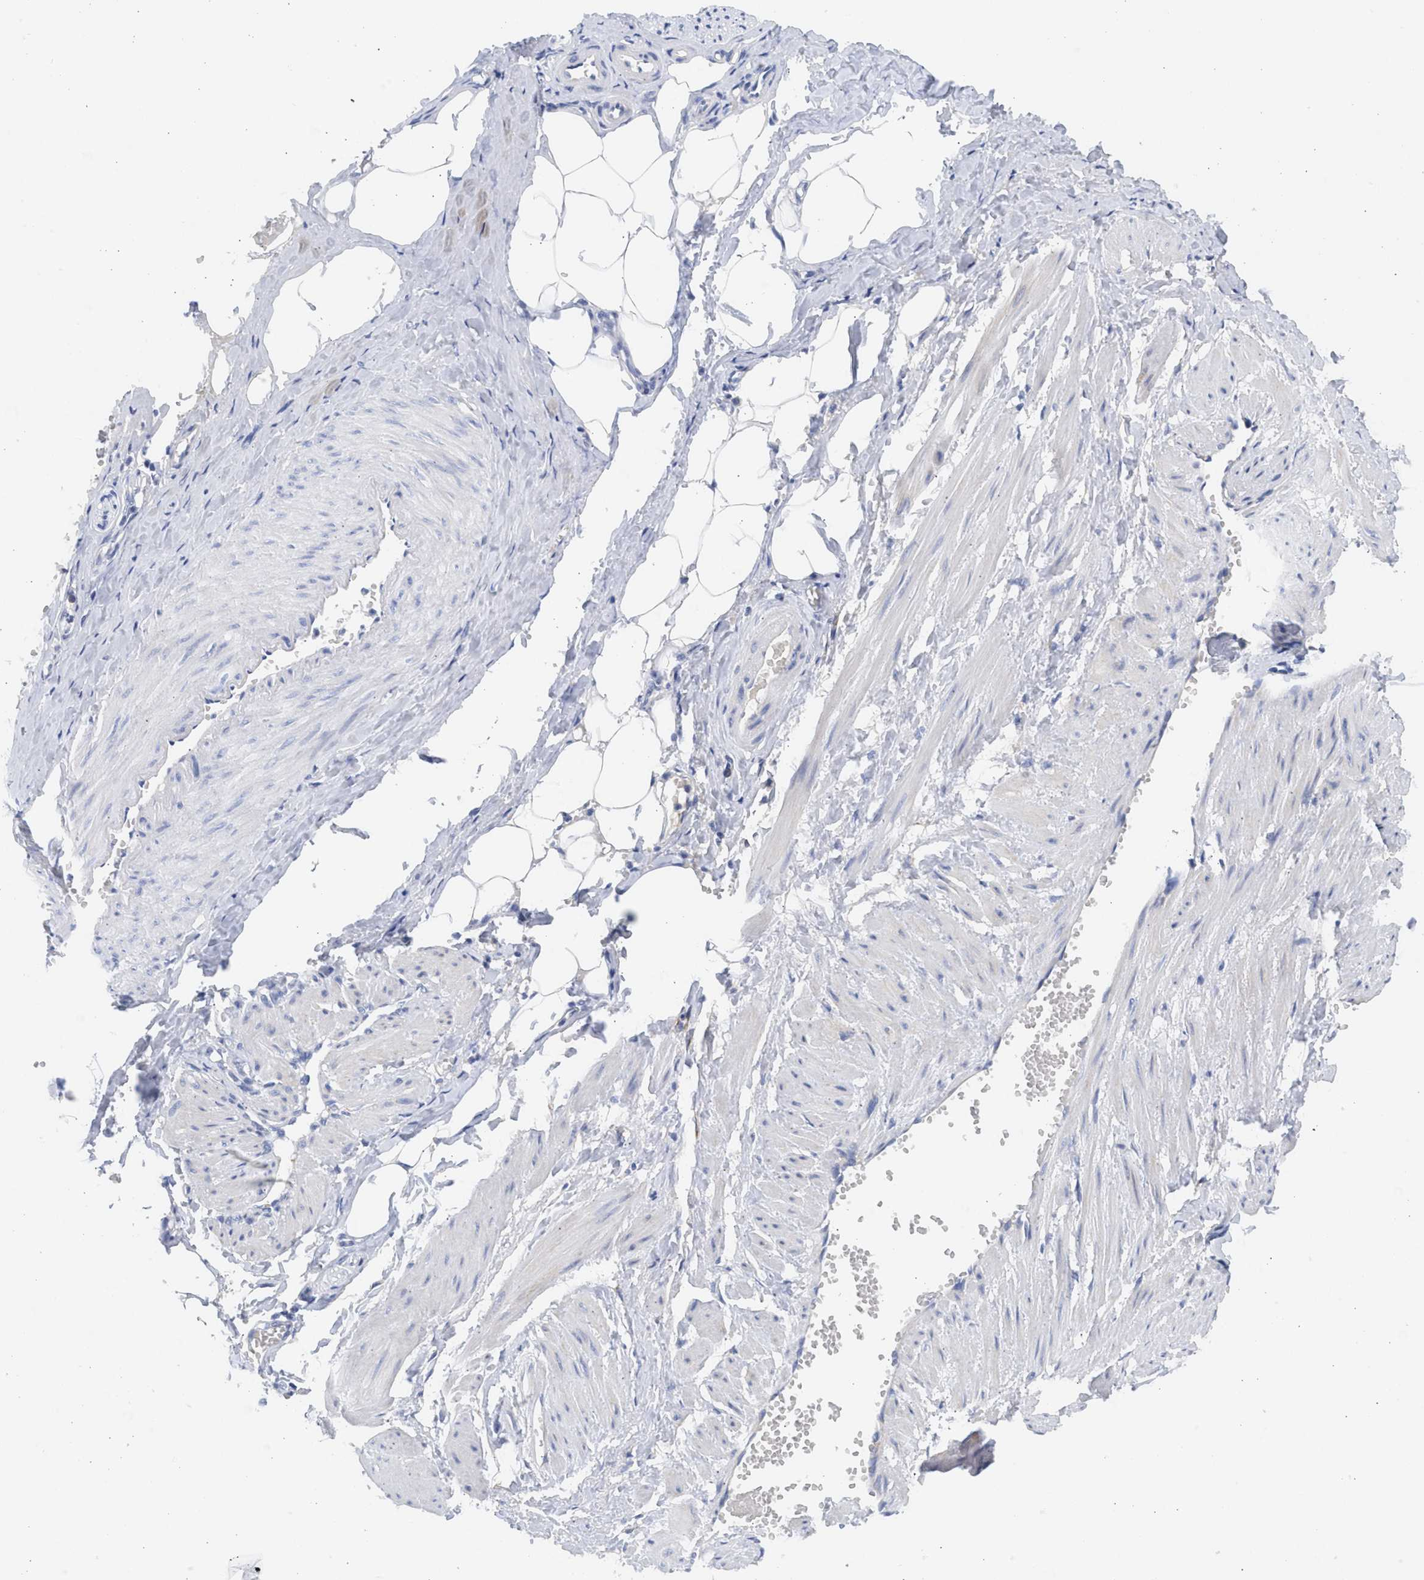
{"staining": {"intensity": "negative", "quantity": "none", "location": "none"}, "tissue": "adipose tissue", "cell_type": "Adipocytes", "image_type": "normal", "snomed": [{"axis": "morphology", "description": "Normal tissue, NOS"}, {"axis": "topography", "description": "Soft tissue"}, {"axis": "topography", "description": "Vascular tissue"}], "caption": "This is an immunohistochemistry (IHC) micrograph of normal adipose tissue. There is no expression in adipocytes.", "gene": "SPATA3", "patient": {"sex": "female", "age": 35}}